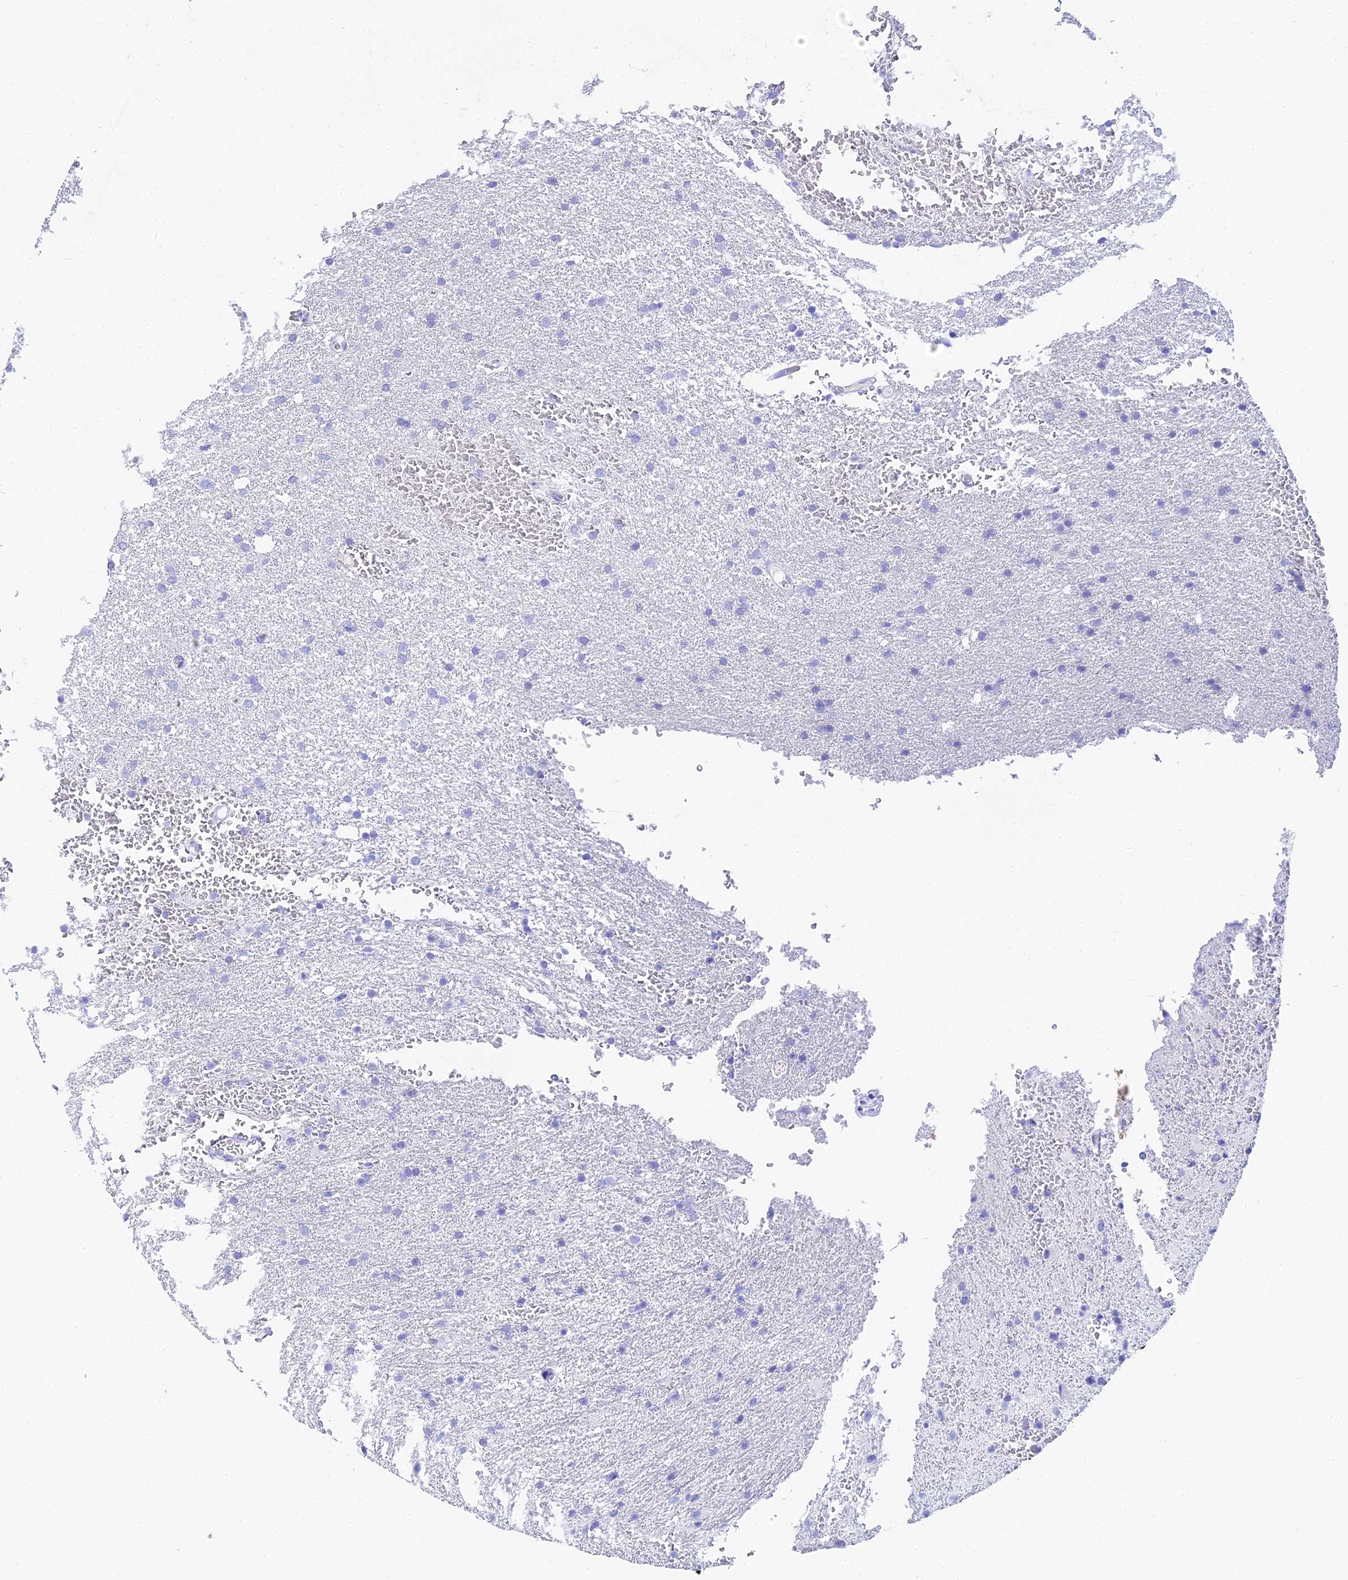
{"staining": {"intensity": "negative", "quantity": "none", "location": "none"}, "tissue": "glioma", "cell_type": "Tumor cells", "image_type": "cancer", "snomed": [{"axis": "morphology", "description": "Glioma, malignant, High grade"}, {"axis": "topography", "description": "Cerebral cortex"}], "caption": "There is no significant positivity in tumor cells of glioma.", "gene": "CELA3A", "patient": {"sex": "female", "age": 36}}